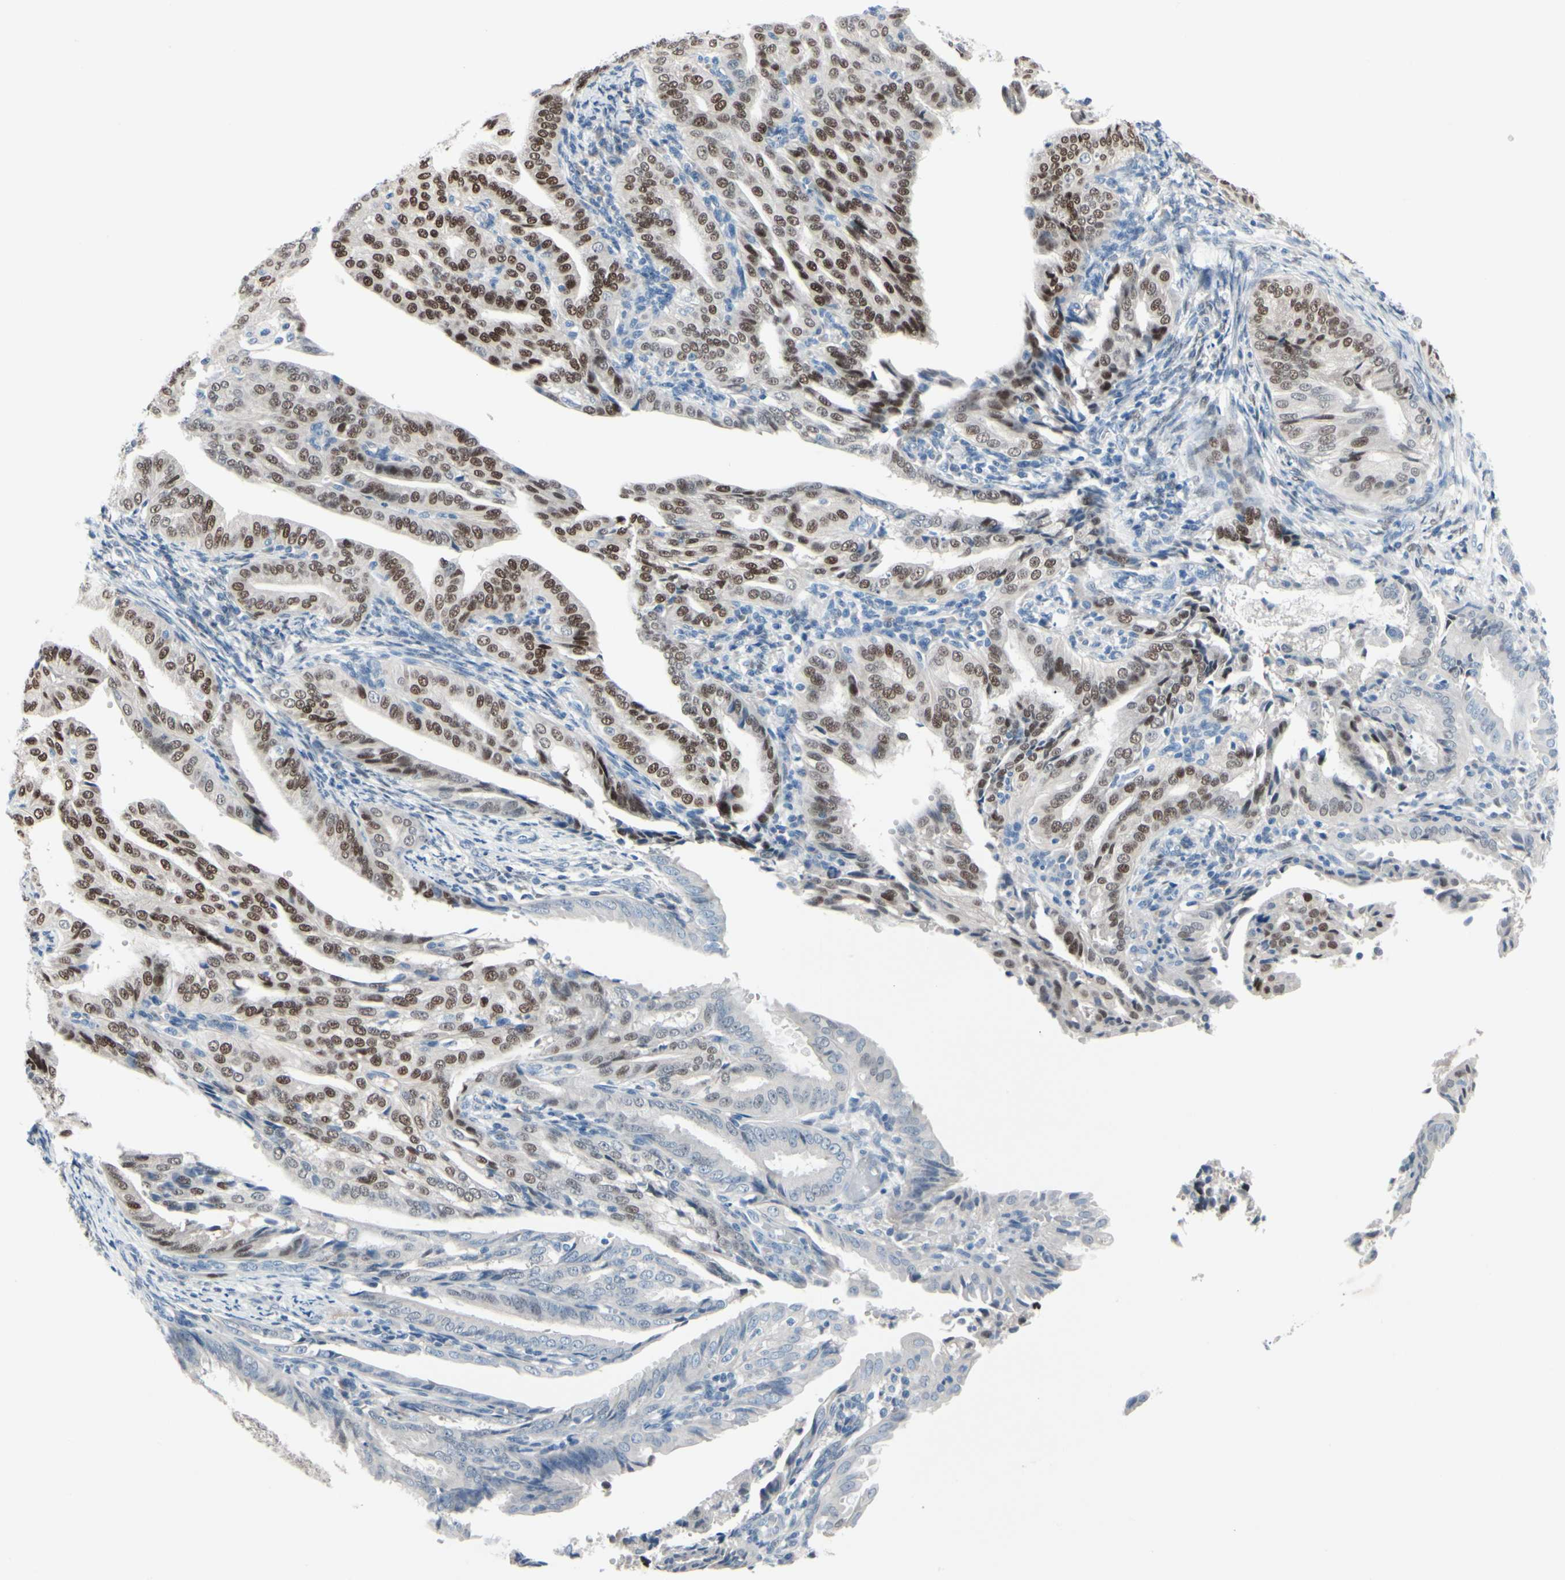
{"staining": {"intensity": "strong", "quantity": "25%-75%", "location": "nuclear"}, "tissue": "endometrial cancer", "cell_type": "Tumor cells", "image_type": "cancer", "snomed": [{"axis": "morphology", "description": "Adenocarcinoma, NOS"}, {"axis": "topography", "description": "Endometrium"}], "caption": "Adenocarcinoma (endometrial) stained with DAB (3,3'-diaminobenzidine) immunohistochemistry demonstrates high levels of strong nuclear expression in approximately 25%-75% of tumor cells.", "gene": "PGR", "patient": {"sex": "female", "age": 58}}